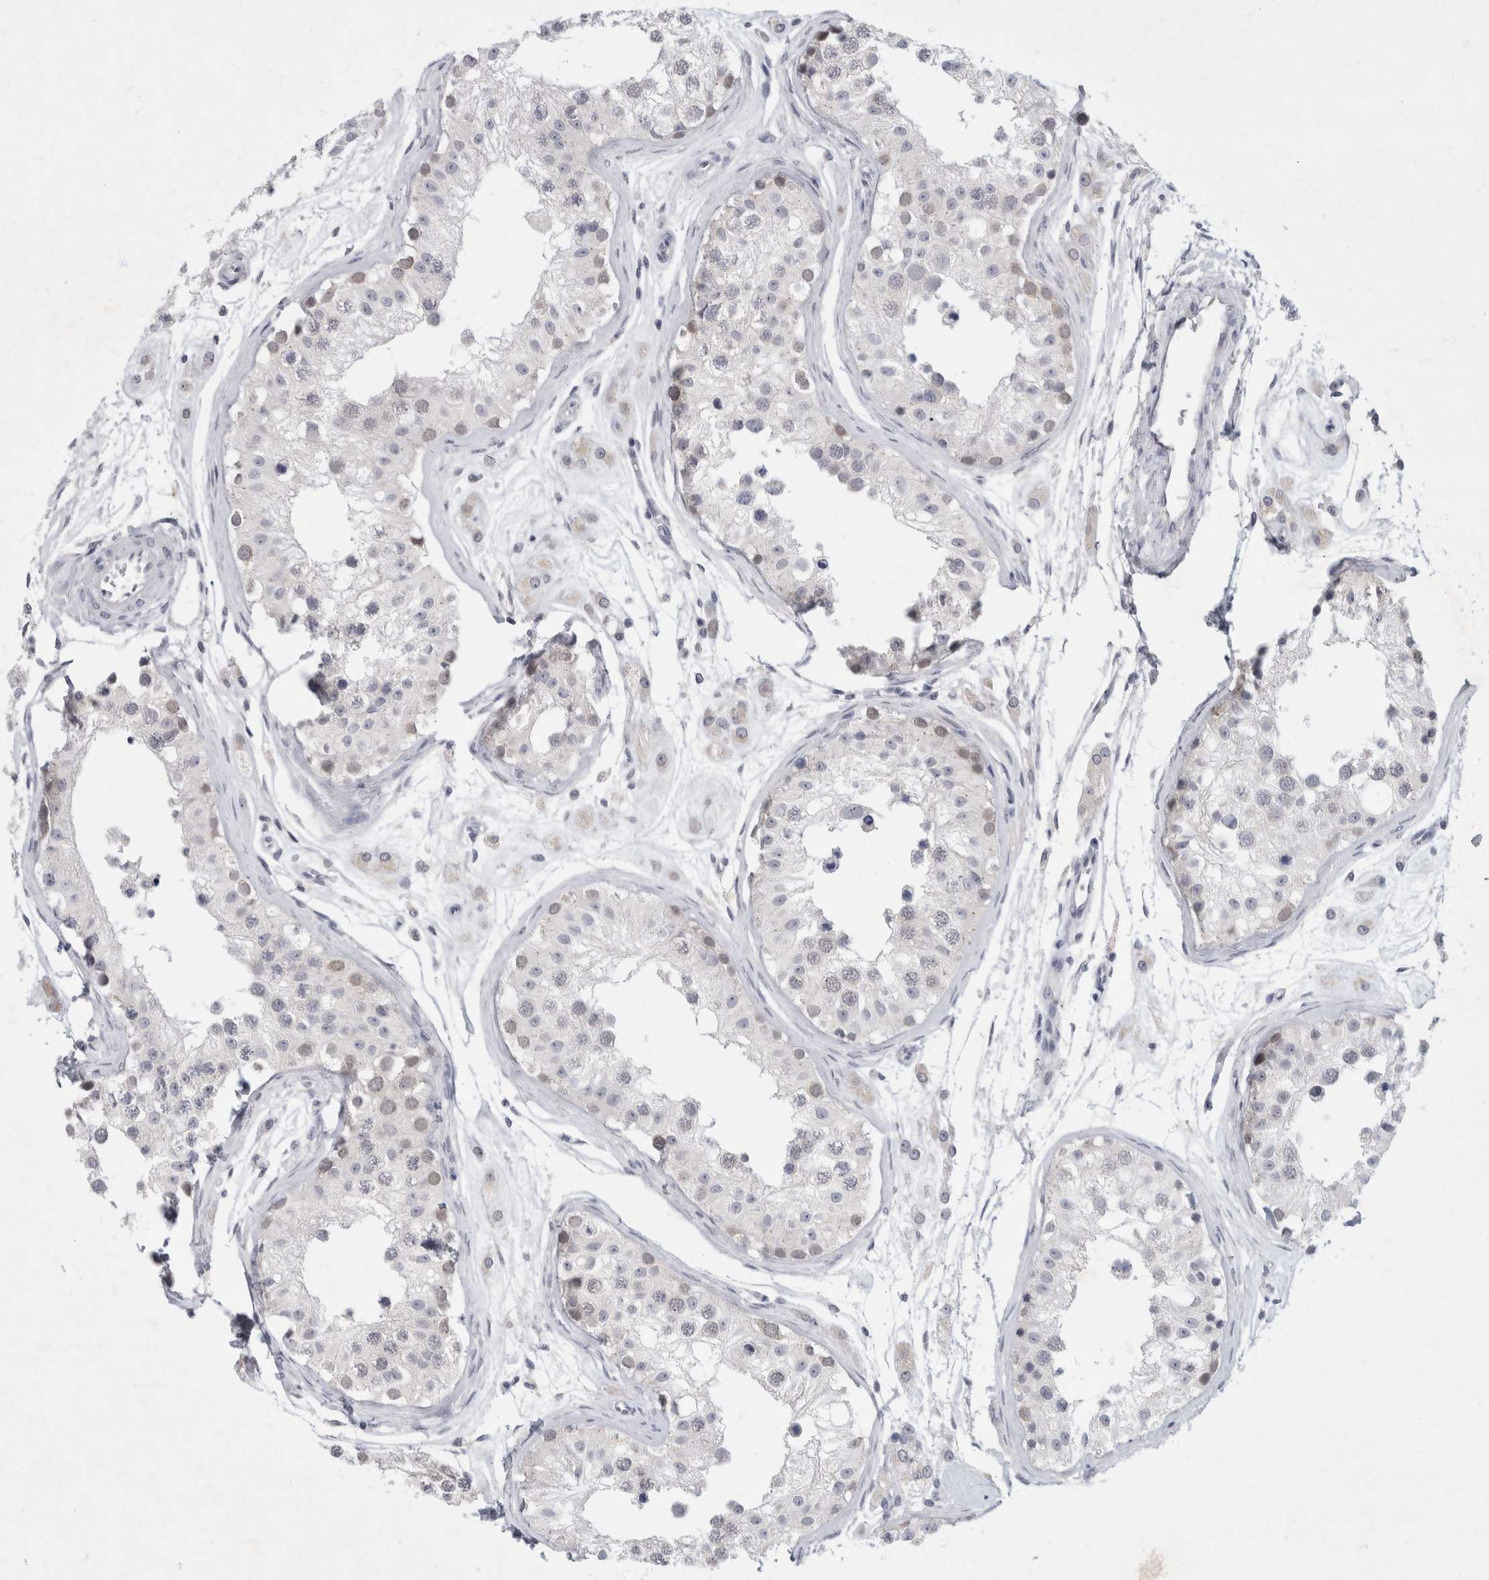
{"staining": {"intensity": "weak", "quantity": "<25%", "location": "cytoplasmic/membranous"}, "tissue": "testis", "cell_type": "Cells in seminiferous ducts", "image_type": "normal", "snomed": [{"axis": "morphology", "description": "Normal tissue, NOS"}, {"axis": "morphology", "description": "Adenocarcinoma, metastatic, NOS"}, {"axis": "topography", "description": "Testis"}], "caption": "Immunohistochemistry of normal human testis reveals no staining in cells in seminiferous ducts.", "gene": "NIPA1", "patient": {"sex": "male", "age": 26}}